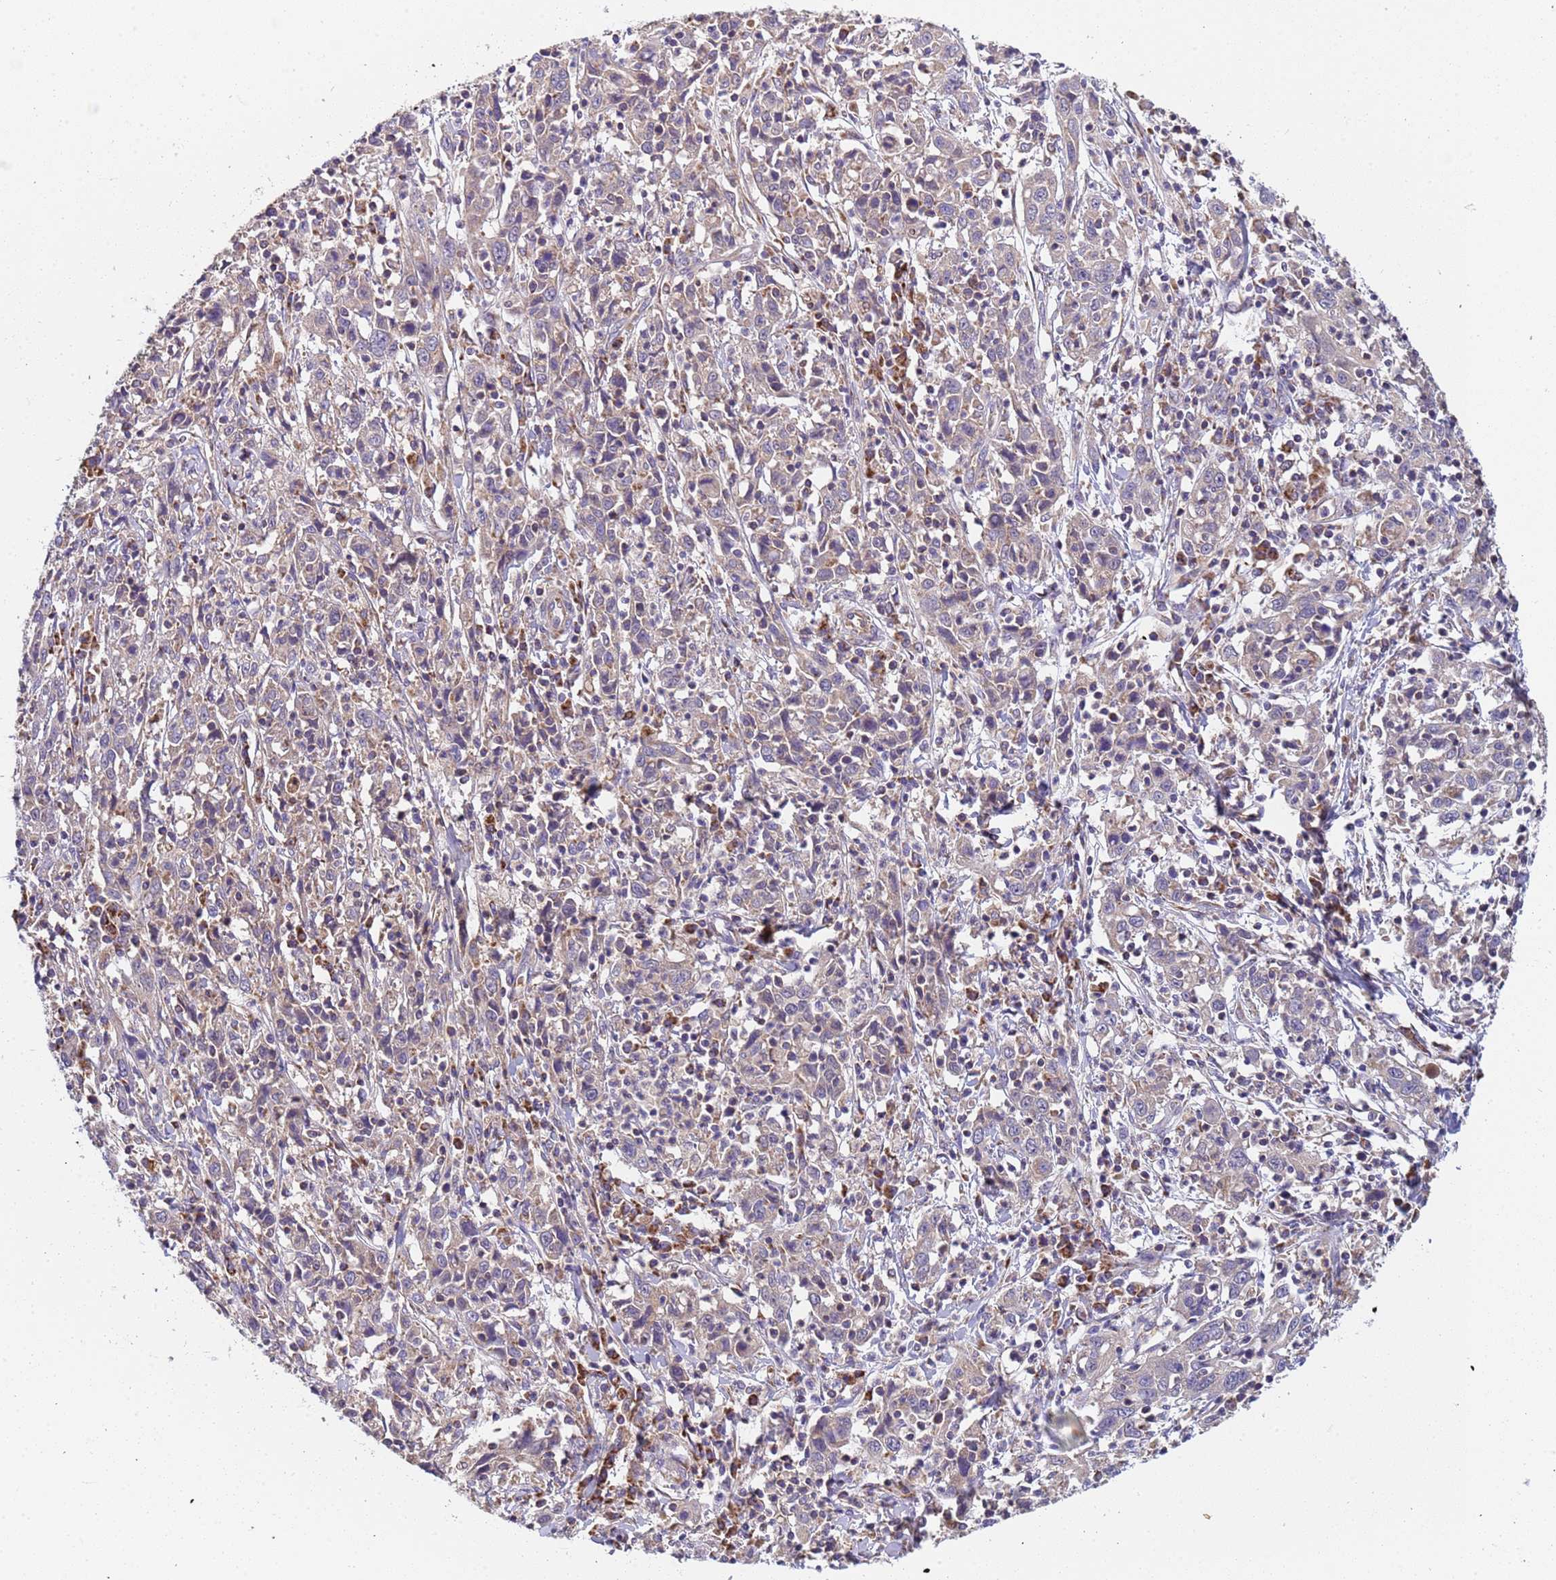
{"staining": {"intensity": "weak", "quantity": "<25%", "location": "cytoplasmic/membranous"}, "tissue": "cervical cancer", "cell_type": "Tumor cells", "image_type": "cancer", "snomed": [{"axis": "morphology", "description": "Squamous cell carcinoma, NOS"}, {"axis": "topography", "description": "Cervix"}], "caption": "The micrograph shows no staining of tumor cells in cervical cancer (squamous cell carcinoma). Nuclei are stained in blue.", "gene": "TMEM126A", "patient": {"sex": "female", "age": 46}}